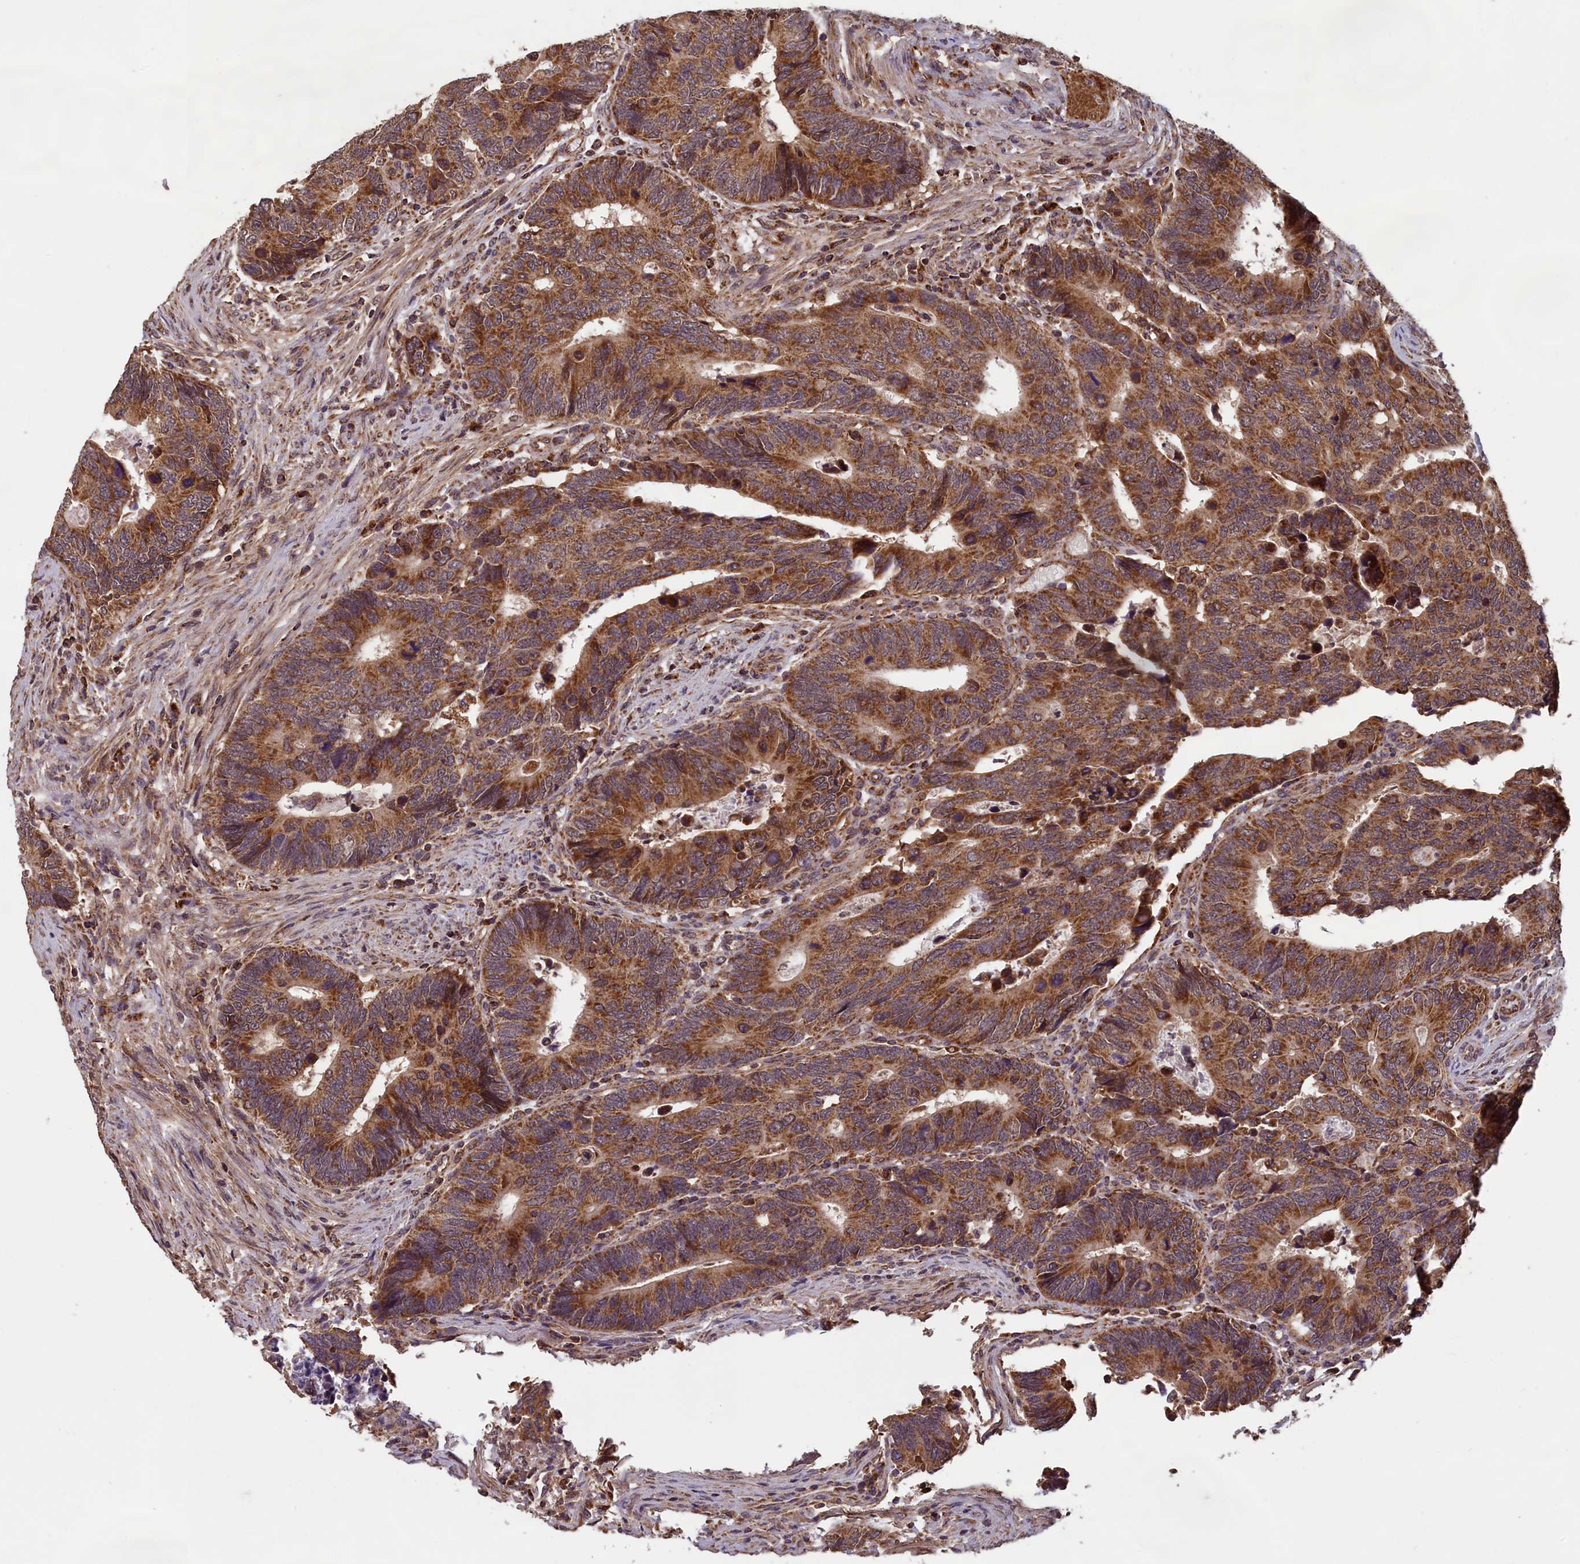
{"staining": {"intensity": "strong", "quantity": ">75%", "location": "cytoplasmic/membranous"}, "tissue": "colorectal cancer", "cell_type": "Tumor cells", "image_type": "cancer", "snomed": [{"axis": "morphology", "description": "Adenocarcinoma, NOS"}, {"axis": "topography", "description": "Colon"}], "caption": "Colorectal cancer (adenocarcinoma) stained with a protein marker exhibits strong staining in tumor cells.", "gene": "CCDC15", "patient": {"sex": "male", "age": 87}}